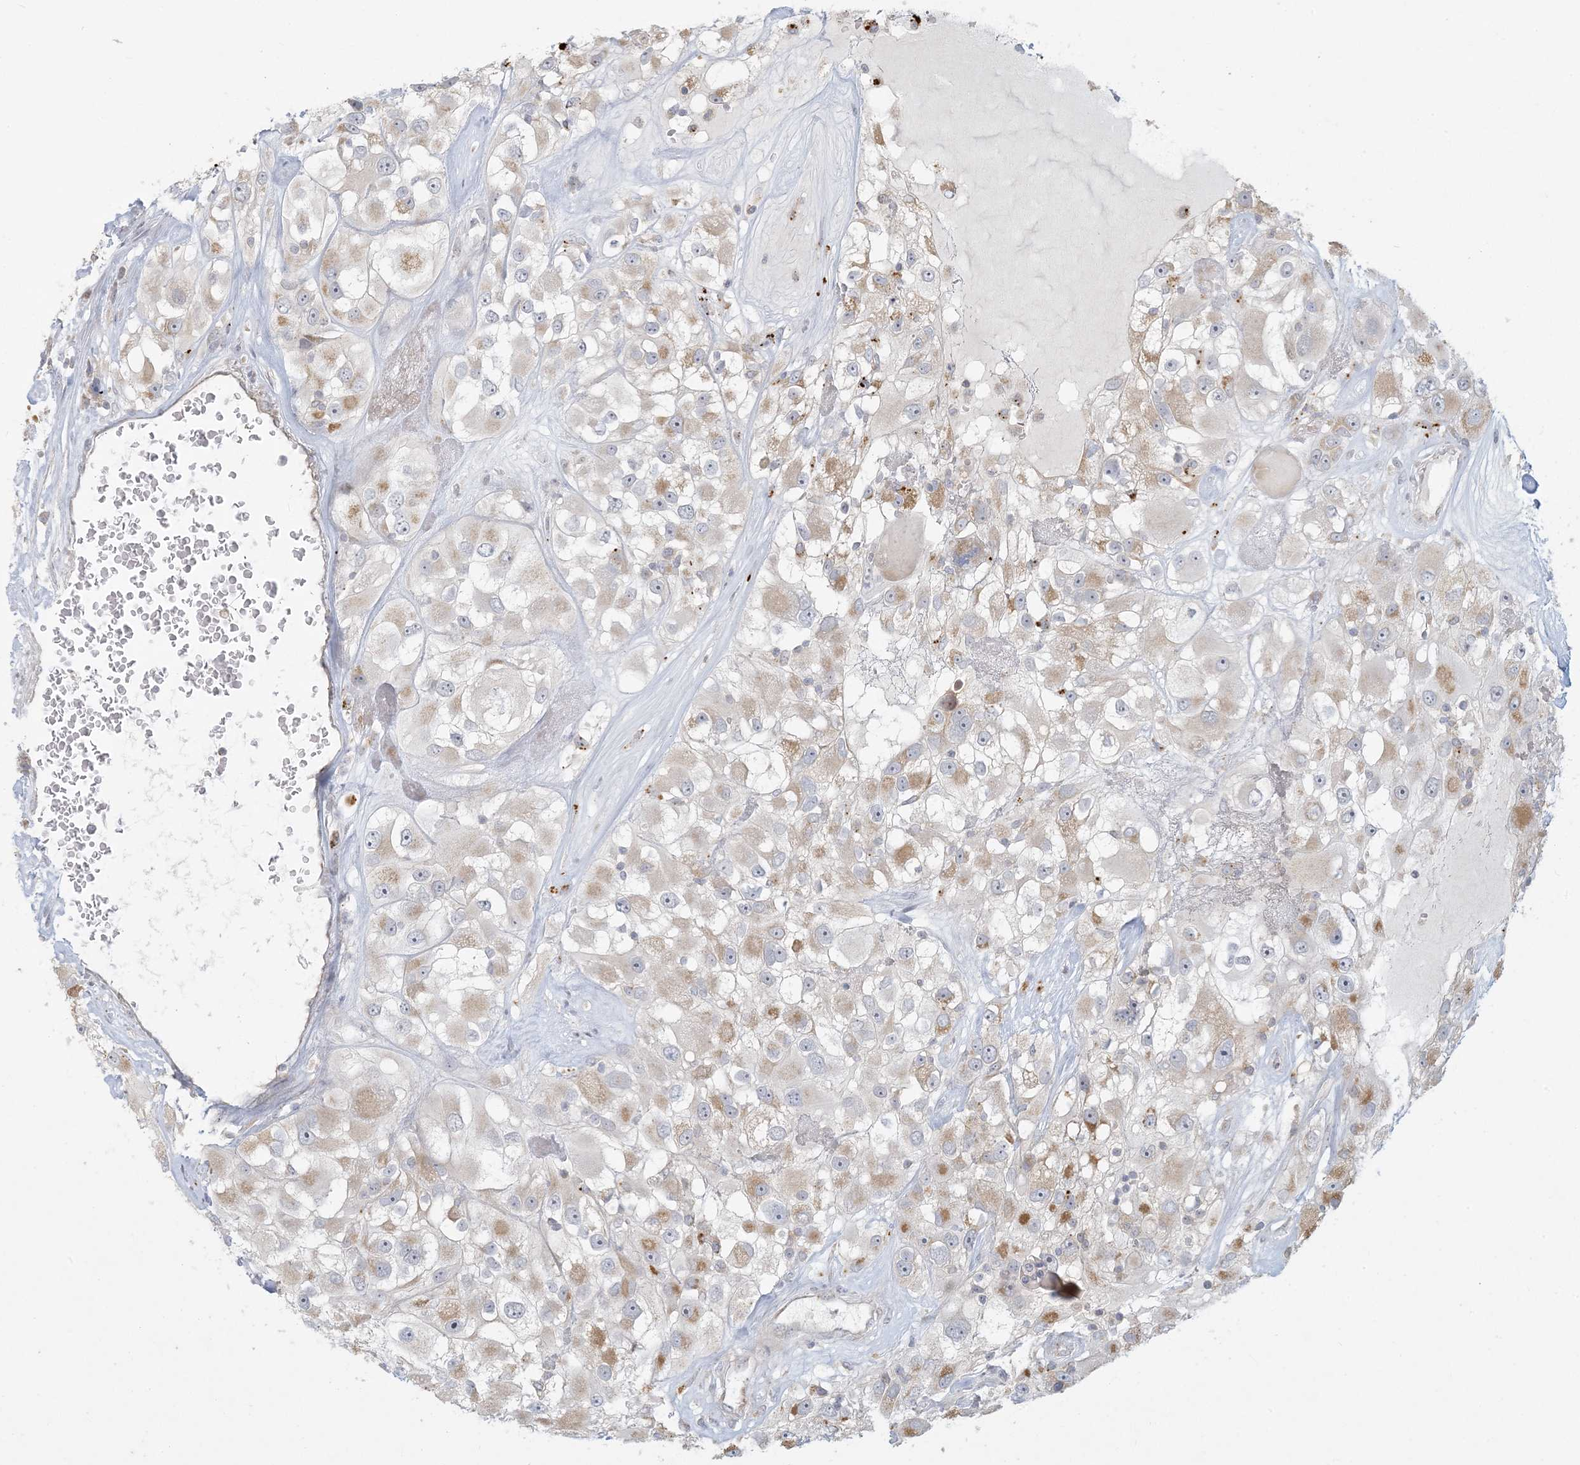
{"staining": {"intensity": "weak", "quantity": "25%-75%", "location": "cytoplasmic/membranous"}, "tissue": "renal cancer", "cell_type": "Tumor cells", "image_type": "cancer", "snomed": [{"axis": "morphology", "description": "Adenocarcinoma, NOS"}, {"axis": "topography", "description": "Kidney"}], "caption": "Approximately 25%-75% of tumor cells in renal adenocarcinoma exhibit weak cytoplasmic/membranous protein positivity as visualized by brown immunohistochemical staining.", "gene": "MCAT", "patient": {"sex": "female", "age": 52}}